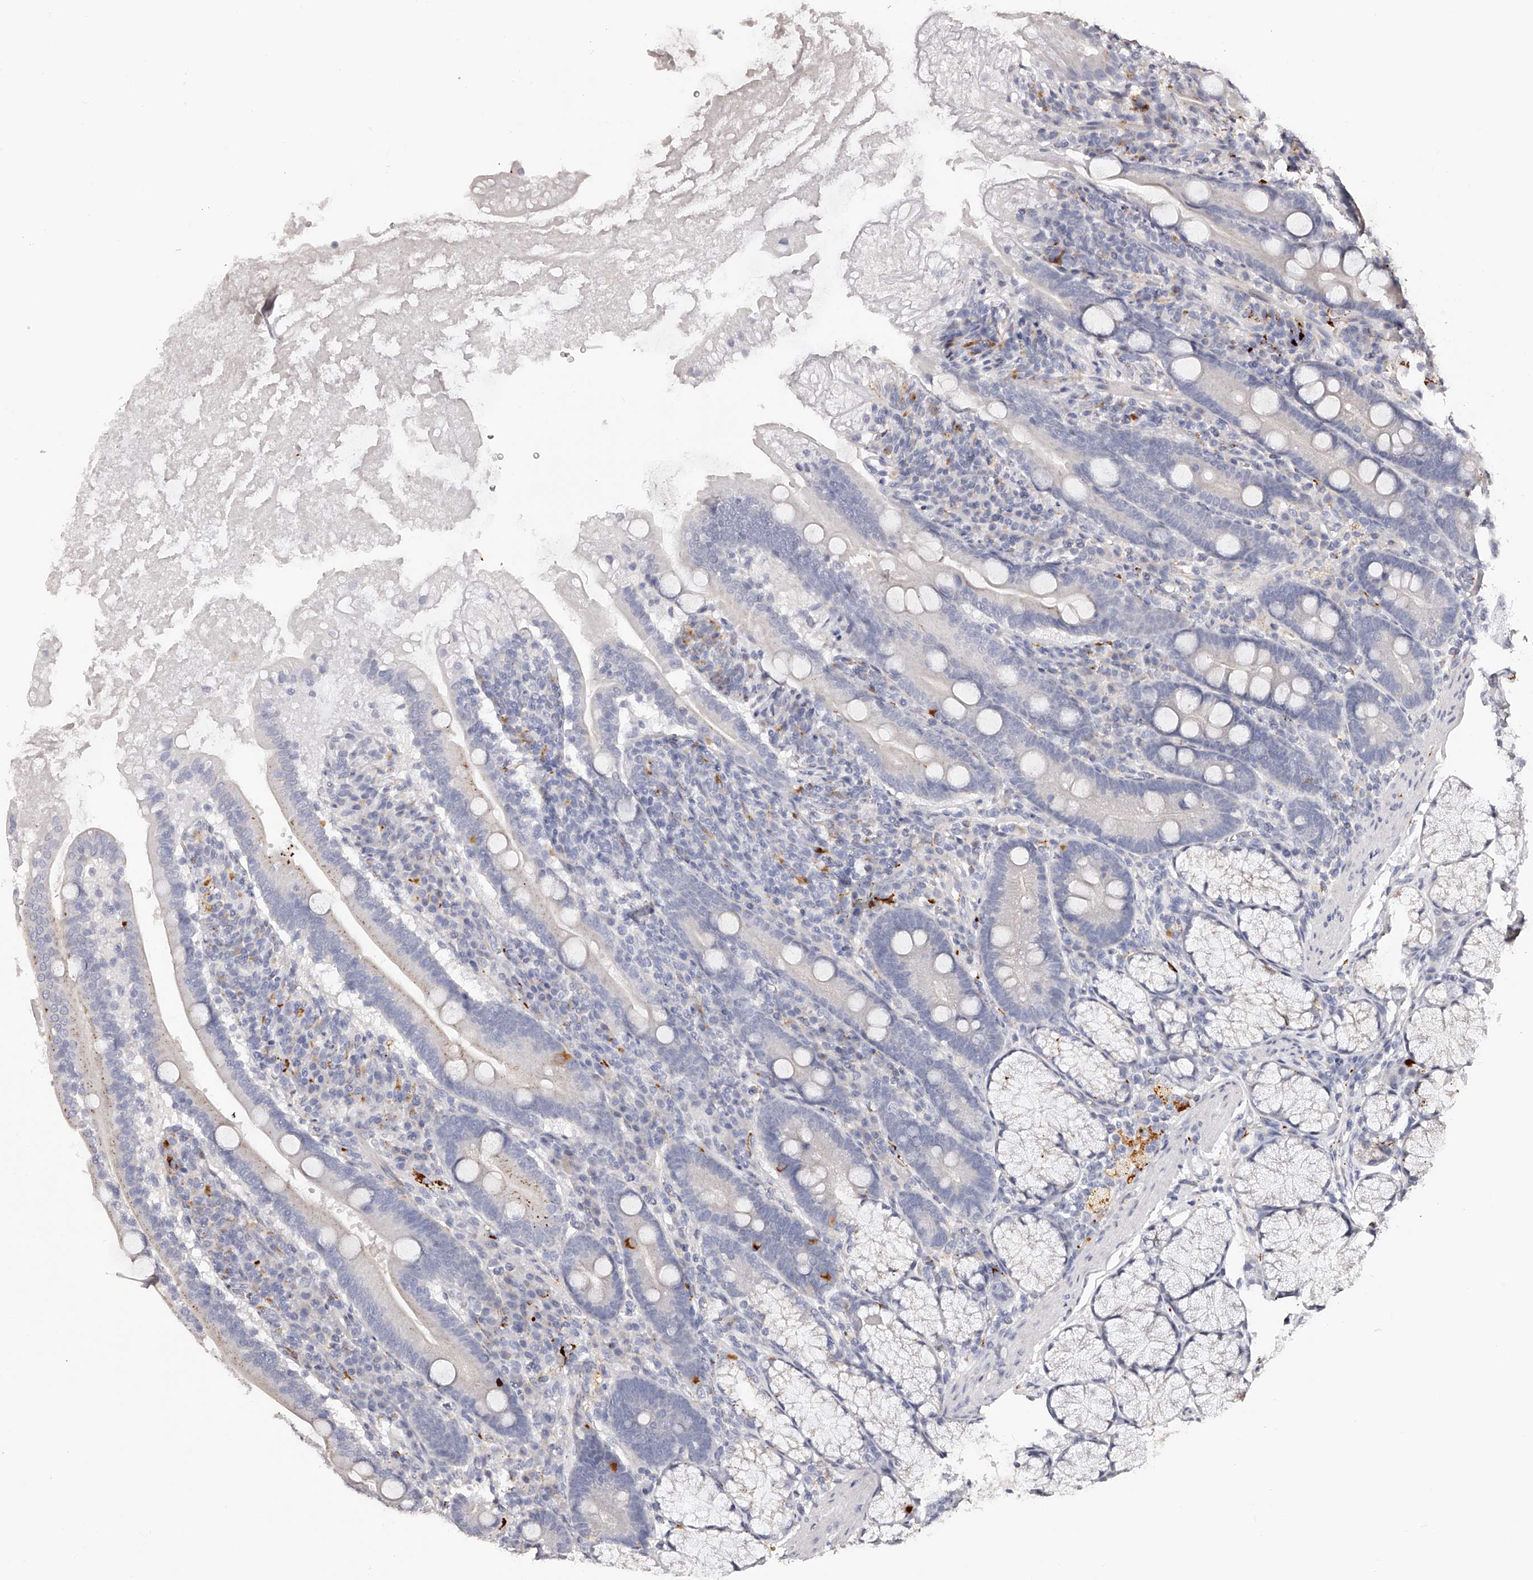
{"staining": {"intensity": "moderate", "quantity": "<25%", "location": "cytoplasmic/membranous"}, "tissue": "duodenum", "cell_type": "Glandular cells", "image_type": "normal", "snomed": [{"axis": "morphology", "description": "Normal tissue, NOS"}, {"axis": "topography", "description": "Duodenum"}], "caption": "Duodenum stained with DAB immunohistochemistry displays low levels of moderate cytoplasmic/membranous positivity in about <25% of glandular cells.", "gene": "SLC35D3", "patient": {"sex": "male", "age": 35}}